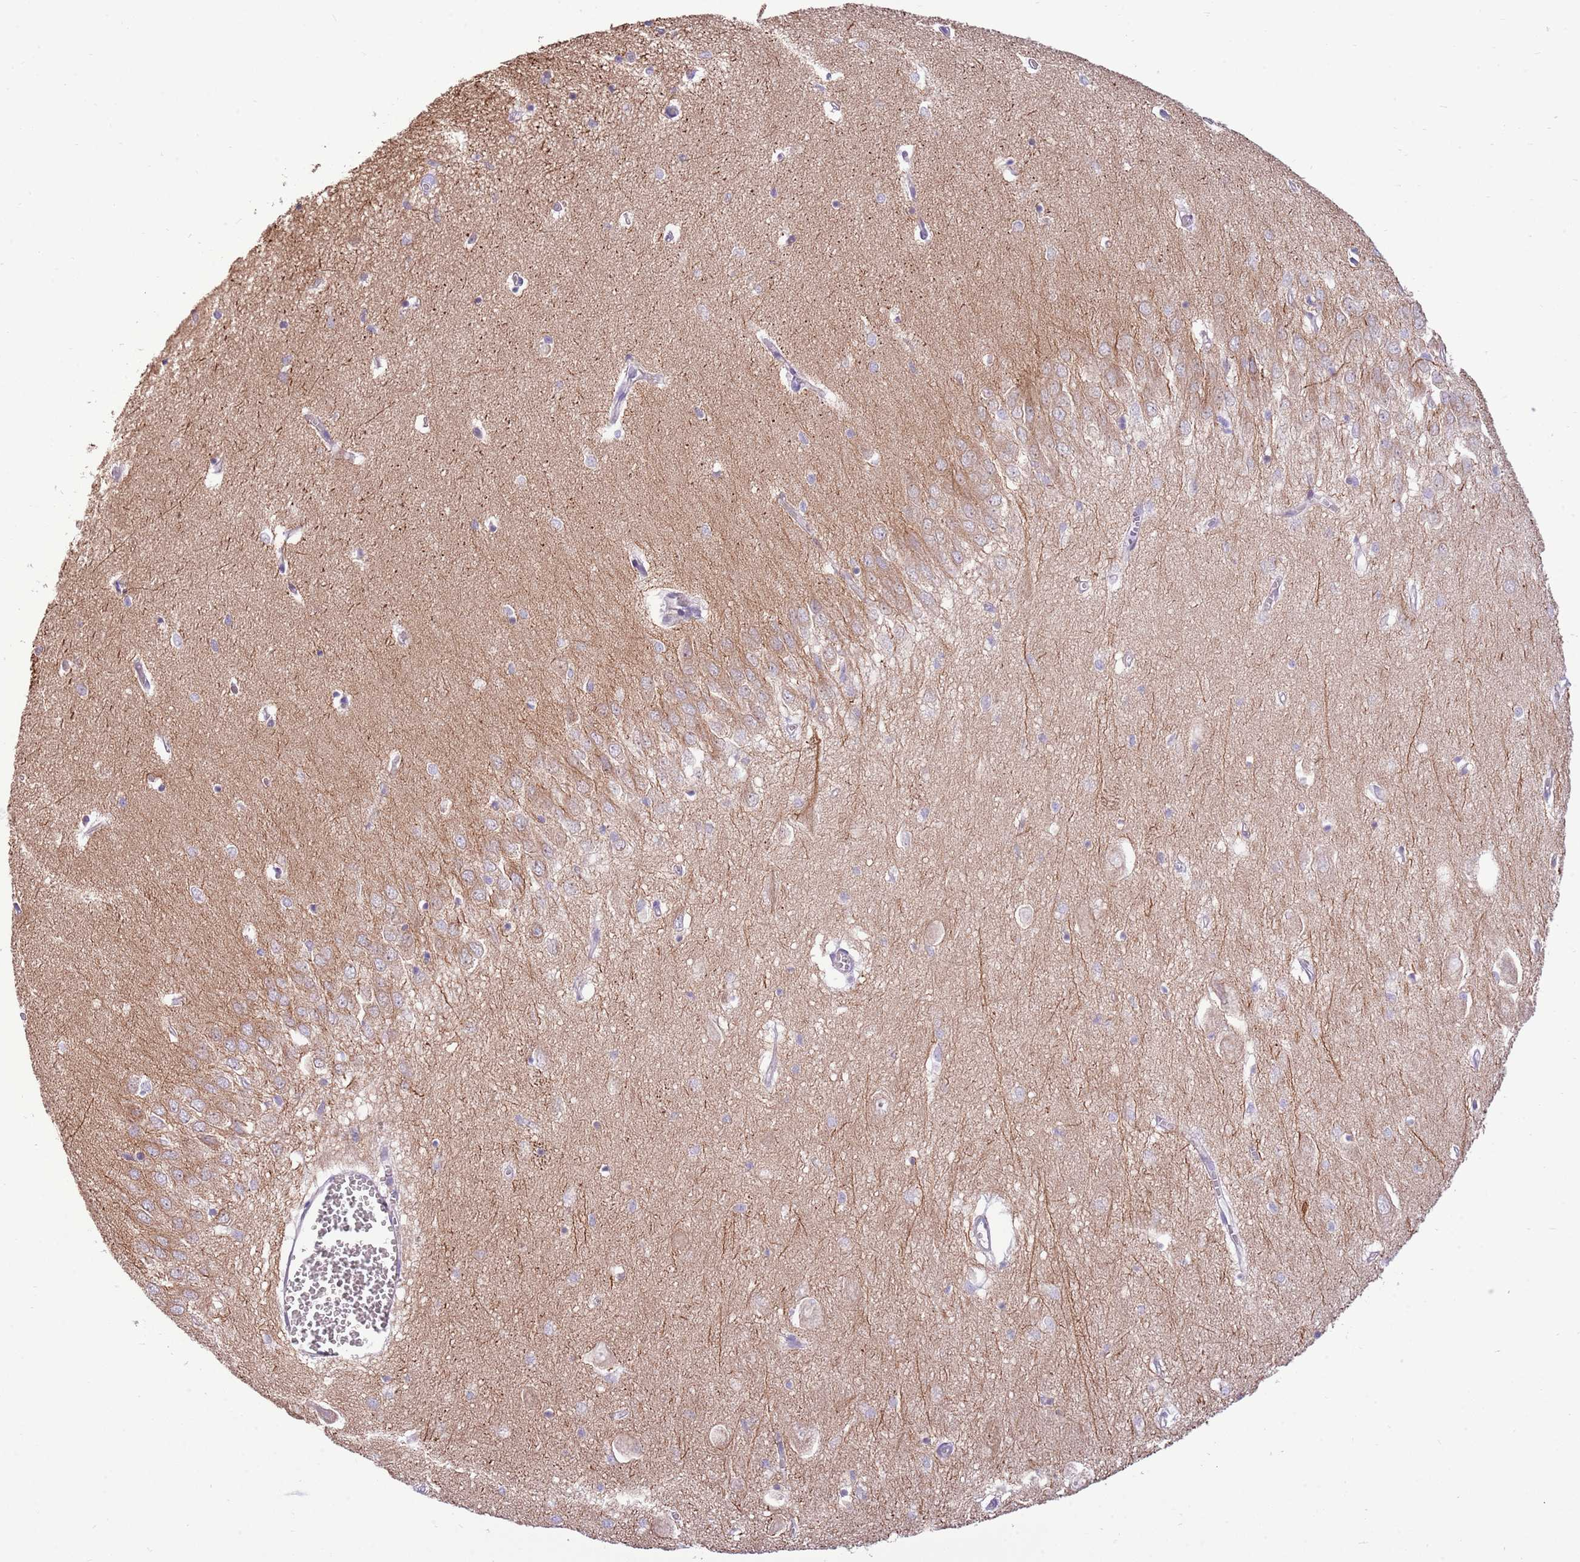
{"staining": {"intensity": "weak", "quantity": "<25%", "location": "cytoplasmic/membranous"}, "tissue": "hippocampus", "cell_type": "Glial cells", "image_type": "normal", "snomed": [{"axis": "morphology", "description": "Normal tissue, NOS"}, {"axis": "topography", "description": "Hippocampus"}], "caption": "This is an immunohistochemistry image of benign human hippocampus. There is no staining in glial cells.", "gene": "ZC4H2", "patient": {"sex": "female", "age": 64}}